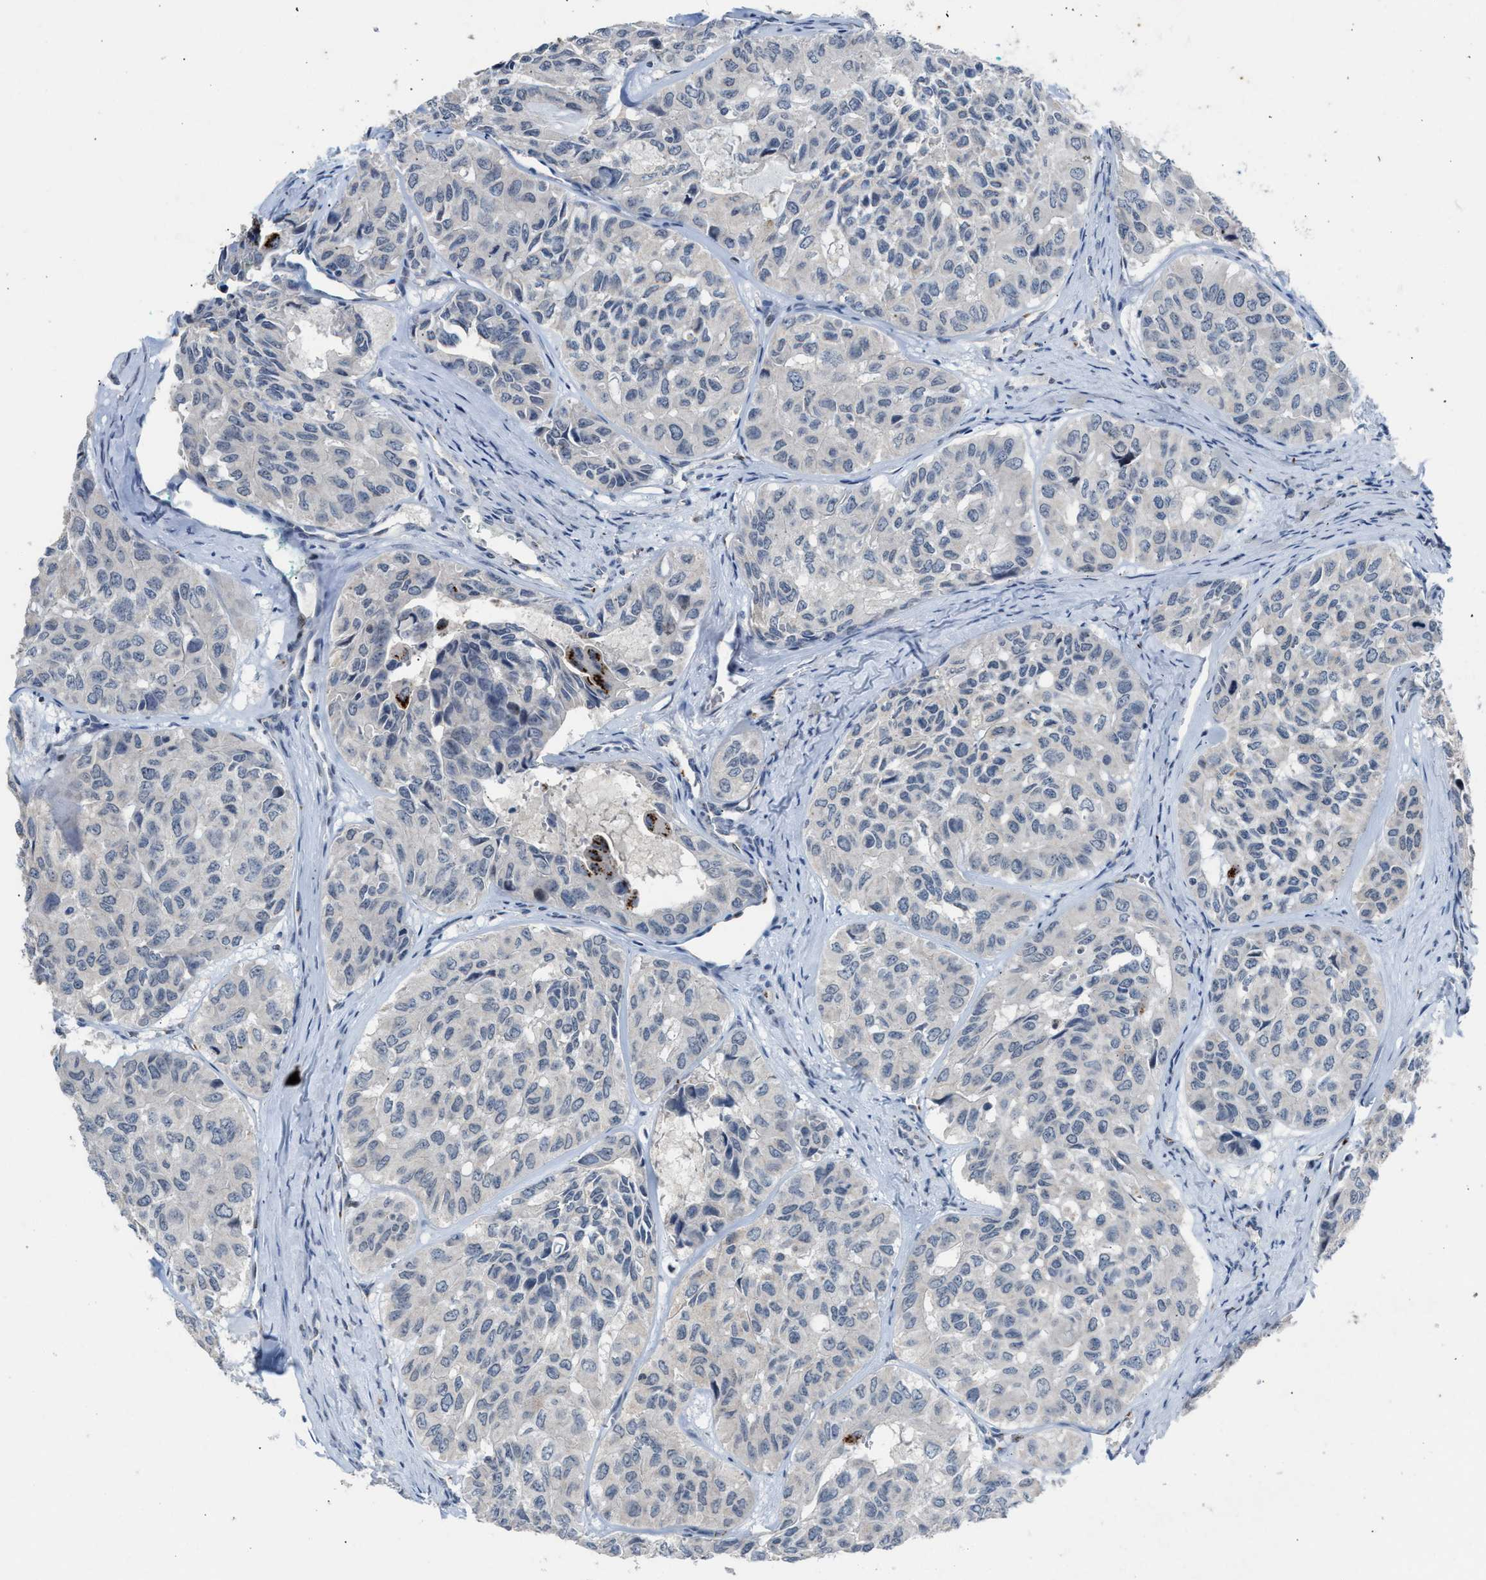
{"staining": {"intensity": "strong", "quantity": "<25%", "location": "cytoplasmic/membranous"}, "tissue": "head and neck cancer", "cell_type": "Tumor cells", "image_type": "cancer", "snomed": [{"axis": "morphology", "description": "Adenocarcinoma, NOS"}, {"axis": "topography", "description": "Salivary gland, NOS"}, {"axis": "topography", "description": "Head-Neck"}], "caption": "Head and neck adenocarcinoma stained for a protein displays strong cytoplasmic/membranous positivity in tumor cells.", "gene": "SLC5A5", "patient": {"sex": "female", "age": 76}}